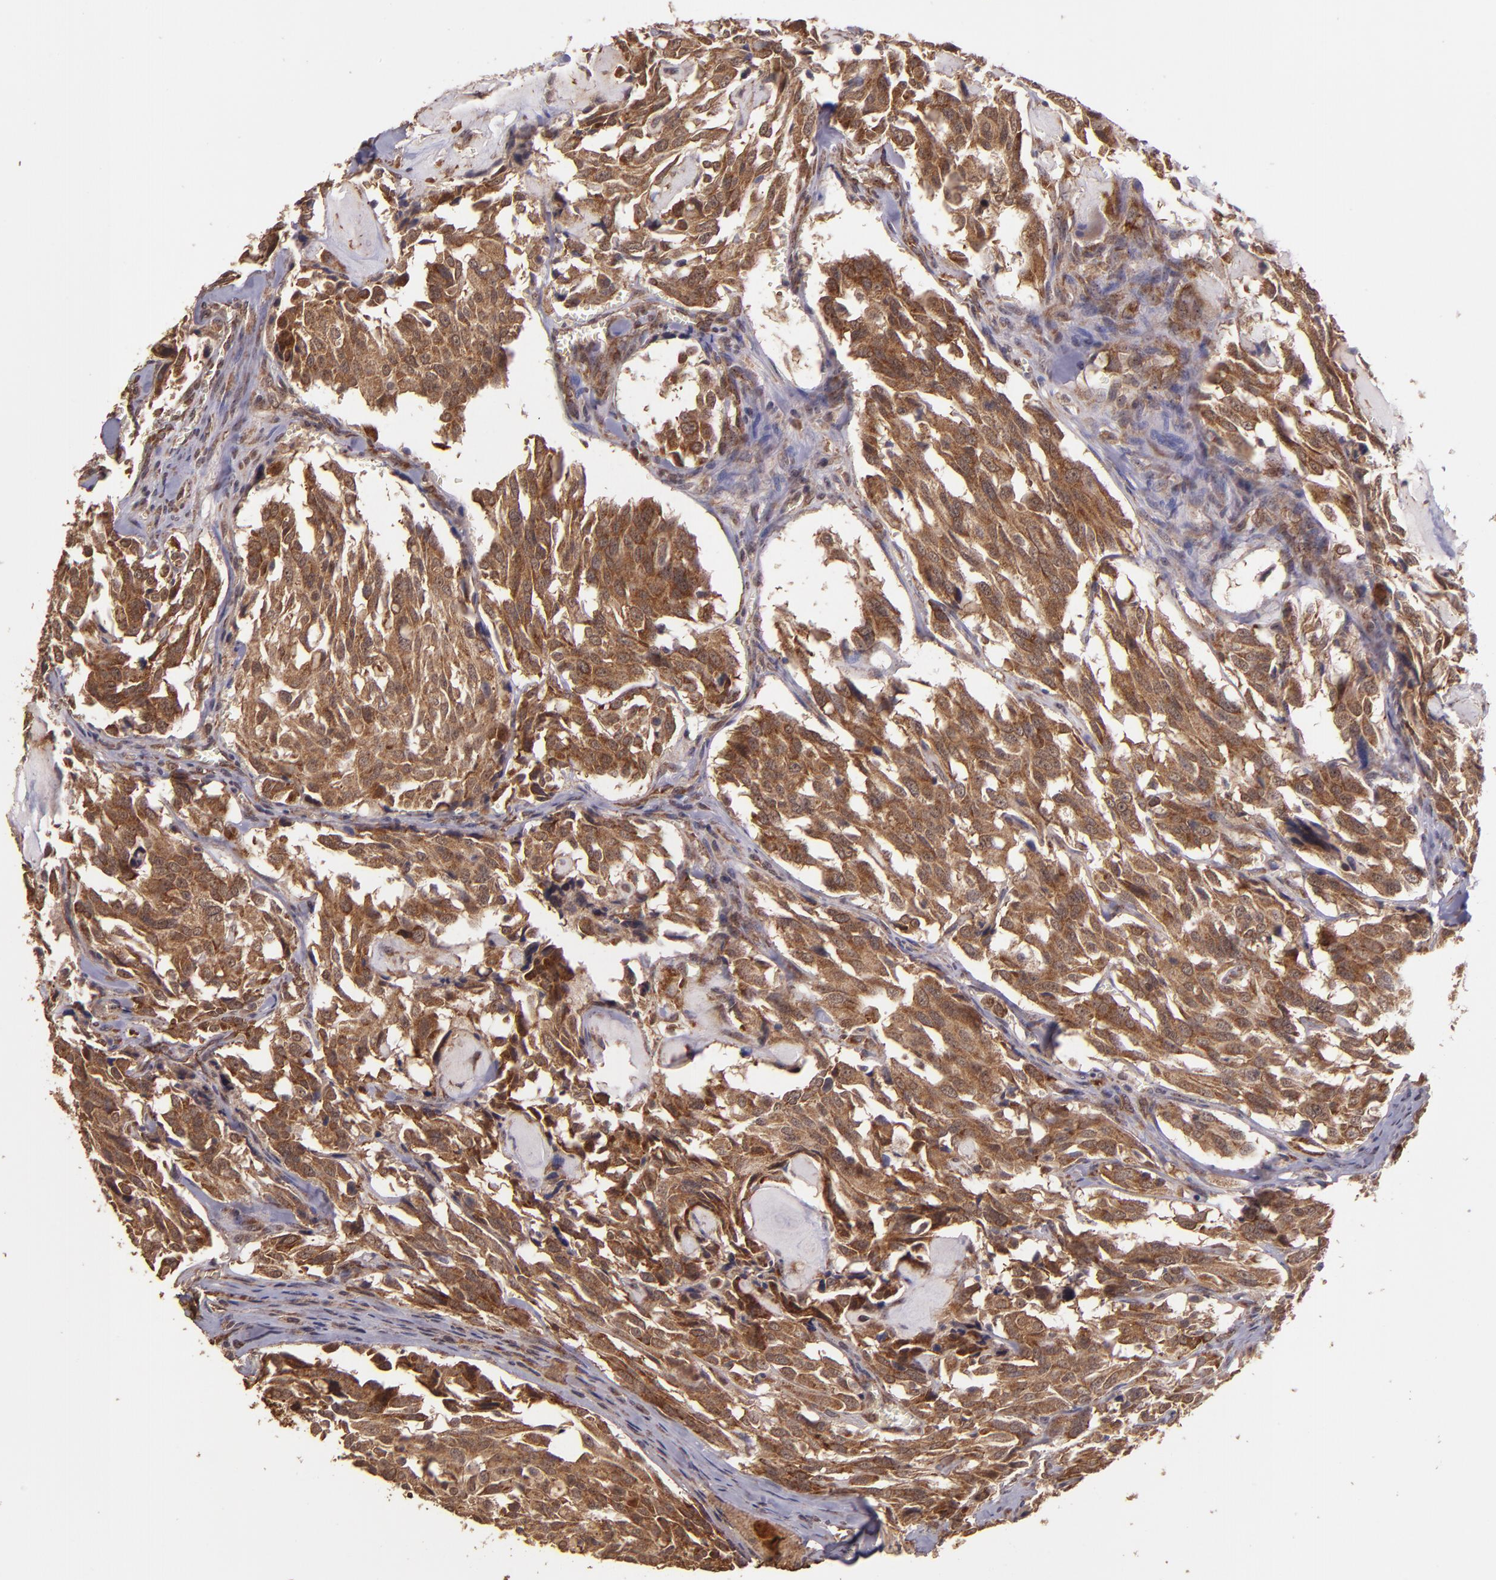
{"staining": {"intensity": "strong", "quantity": ">75%", "location": "cytoplasmic/membranous"}, "tissue": "thyroid cancer", "cell_type": "Tumor cells", "image_type": "cancer", "snomed": [{"axis": "morphology", "description": "Carcinoma, NOS"}, {"axis": "morphology", "description": "Carcinoid, malignant, NOS"}, {"axis": "topography", "description": "Thyroid gland"}], "caption": "This is a histology image of immunohistochemistry (IHC) staining of thyroid malignant carcinoid, which shows strong staining in the cytoplasmic/membranous of tumor cells.", "gene": "USP51", "patient": {"sex": "male", "age": 33}}